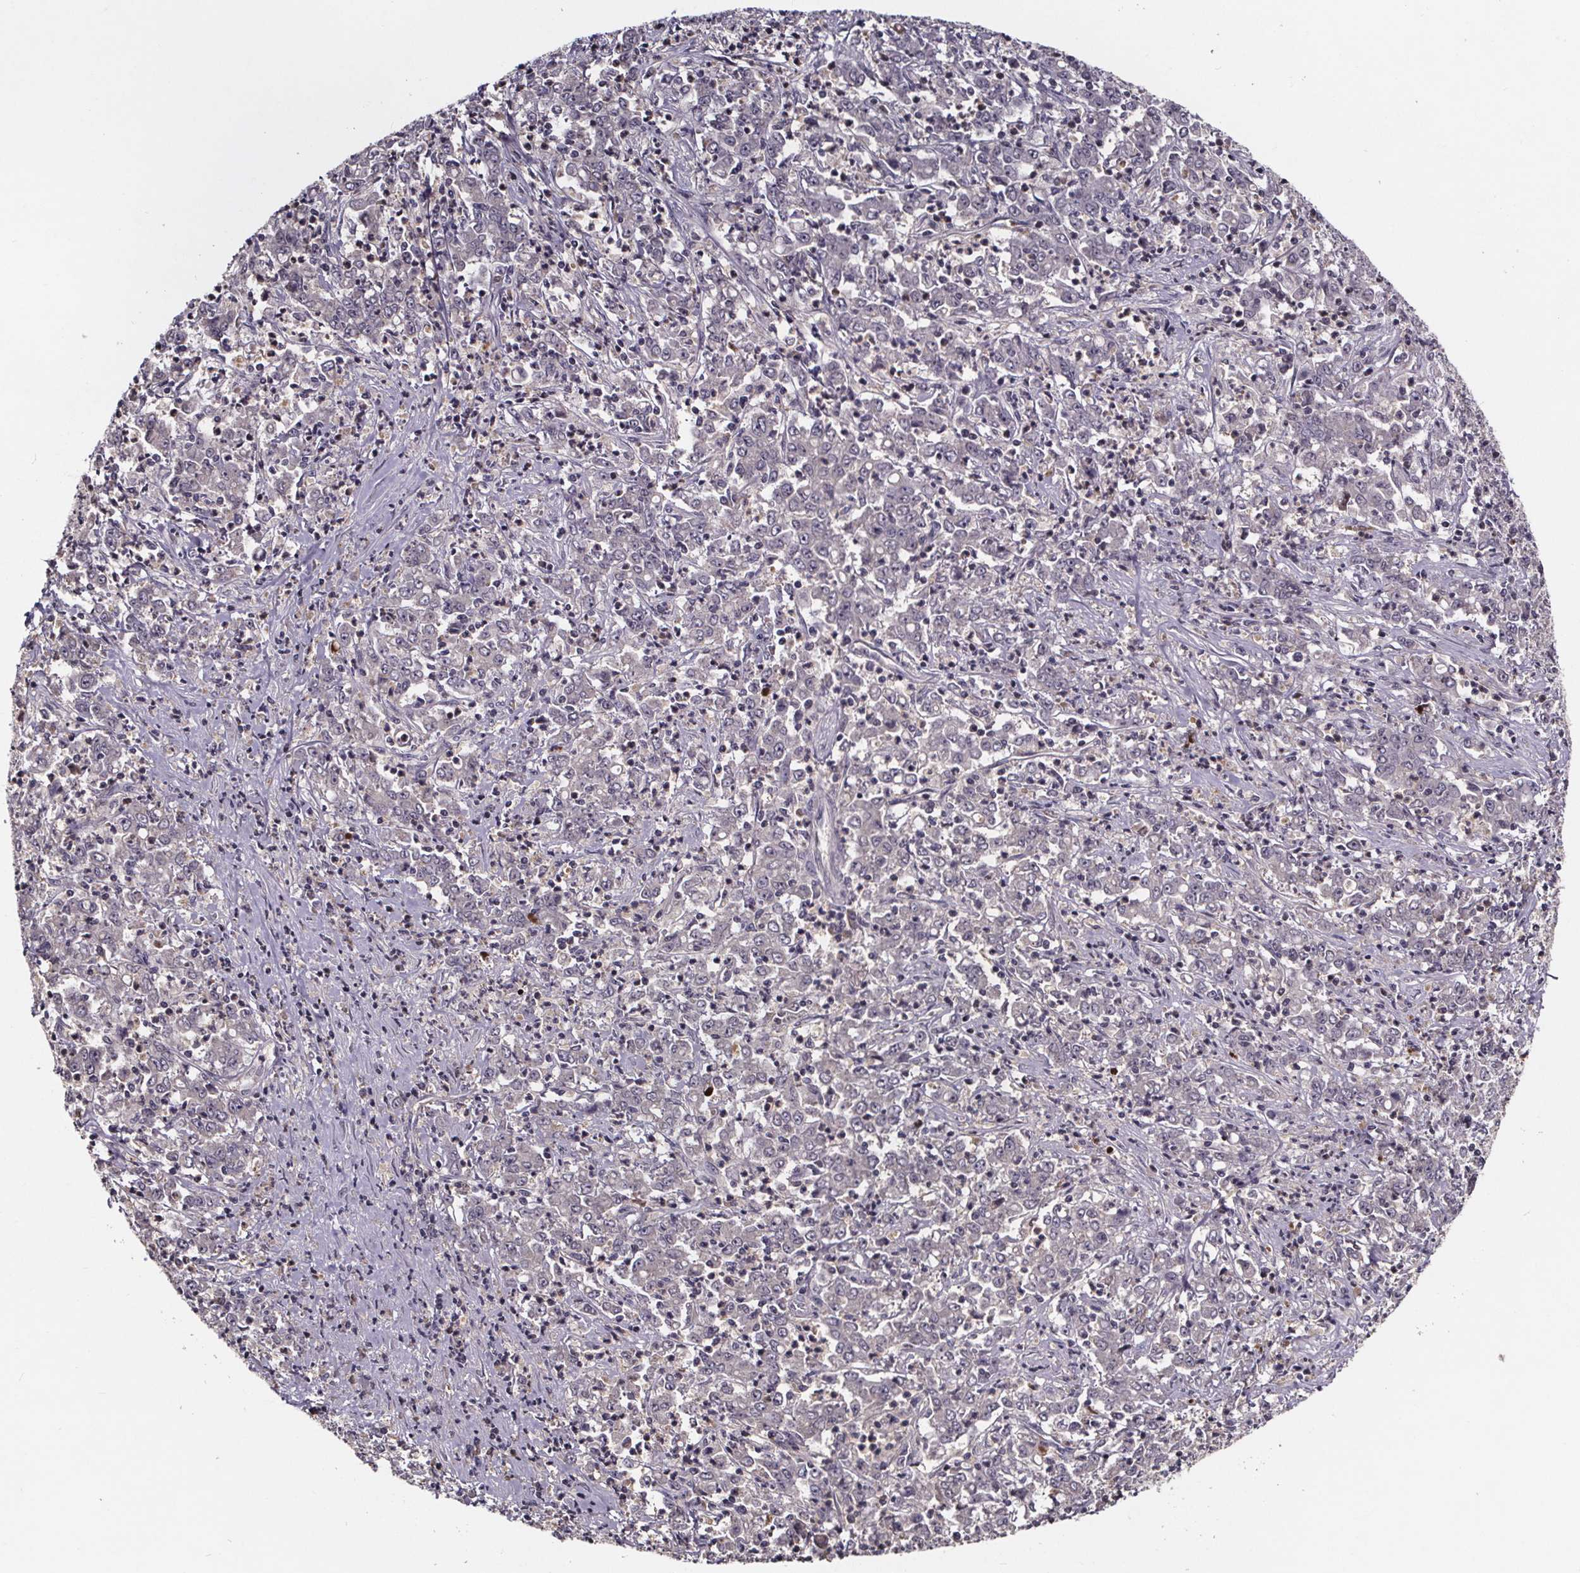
{"staining": {"intensity": "negative", "quantity": "none", "location": "none"}, "tissue": "stomach cancer", "cell_type": "Tumor cells", "image_type": "cancer", "snomed": [{"axis": "morphology", "description": "Adenocarcinoma, NOS"}, {"axis": "topography", "description": "Stomach, lower"}], "caption": "Immunohistochemistry (IHC) micrograph of stomach cancer stained for a protein (brown), which shows no staining in tumor cells.", "gene": "SMIM1", "patient": {"sex": "female", "age": 71}}